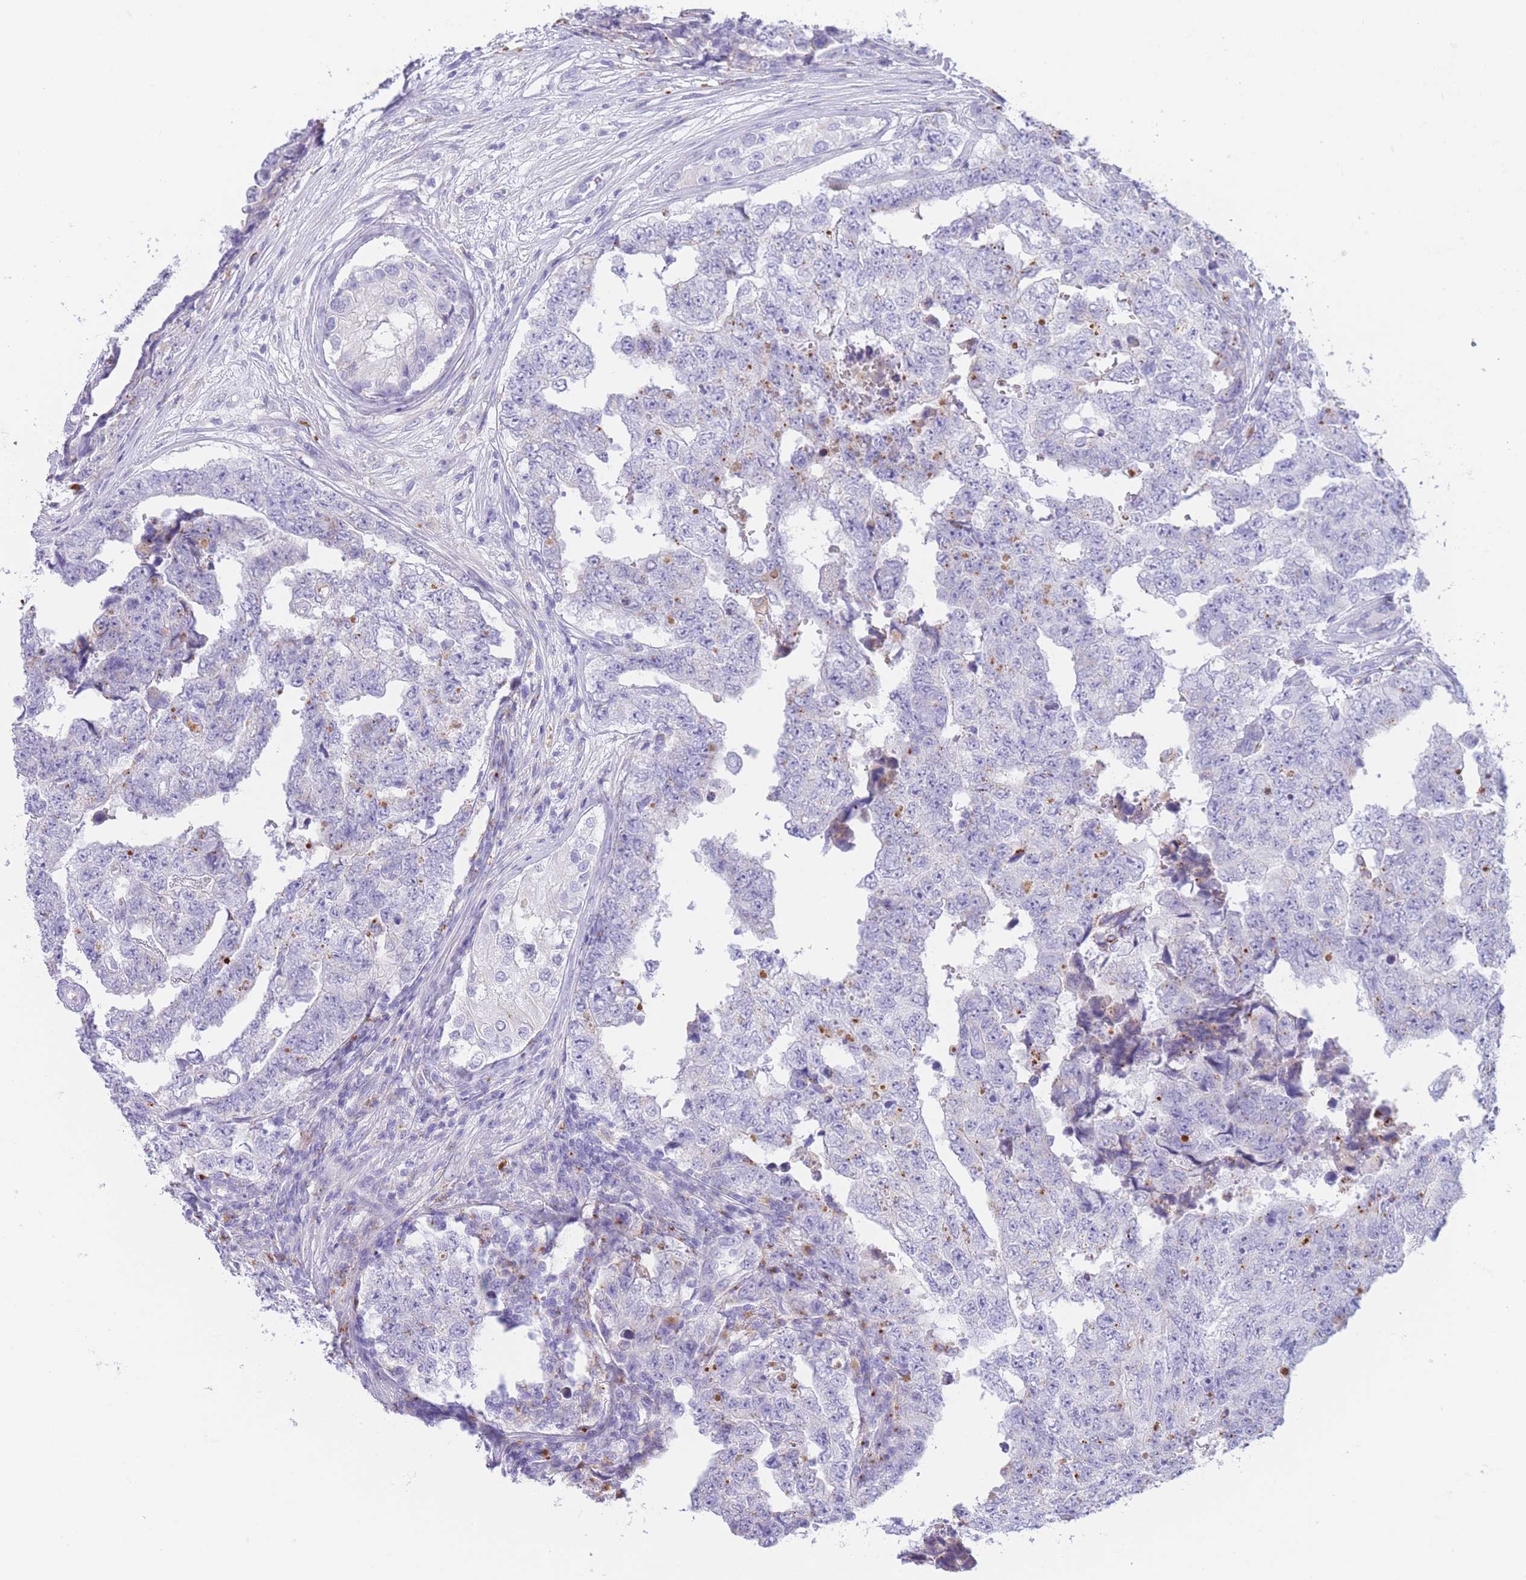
{"staining": {"intensity": "negative", "quantity": "none", "location": "none"}, "tissue": "testis cancer", "cell_type": "Tumor cells", "image_type": "cancer", "snomed": [{"axis": "morphology", "description": "Carcinoma, Embryonal, NOS"}, {"axis": "topography", "description": "Testis"}], "caption": "Photomicrograph shows no significant protein expression in tumor cells of embryonal carcinoma (testis). Brightfield microscopy of IHC stained with DAB (brown) and hematoxylin (blue), captured at high magnification.", "gene": "PLBD1", "patient": {"sex": "male", "age": 25}}